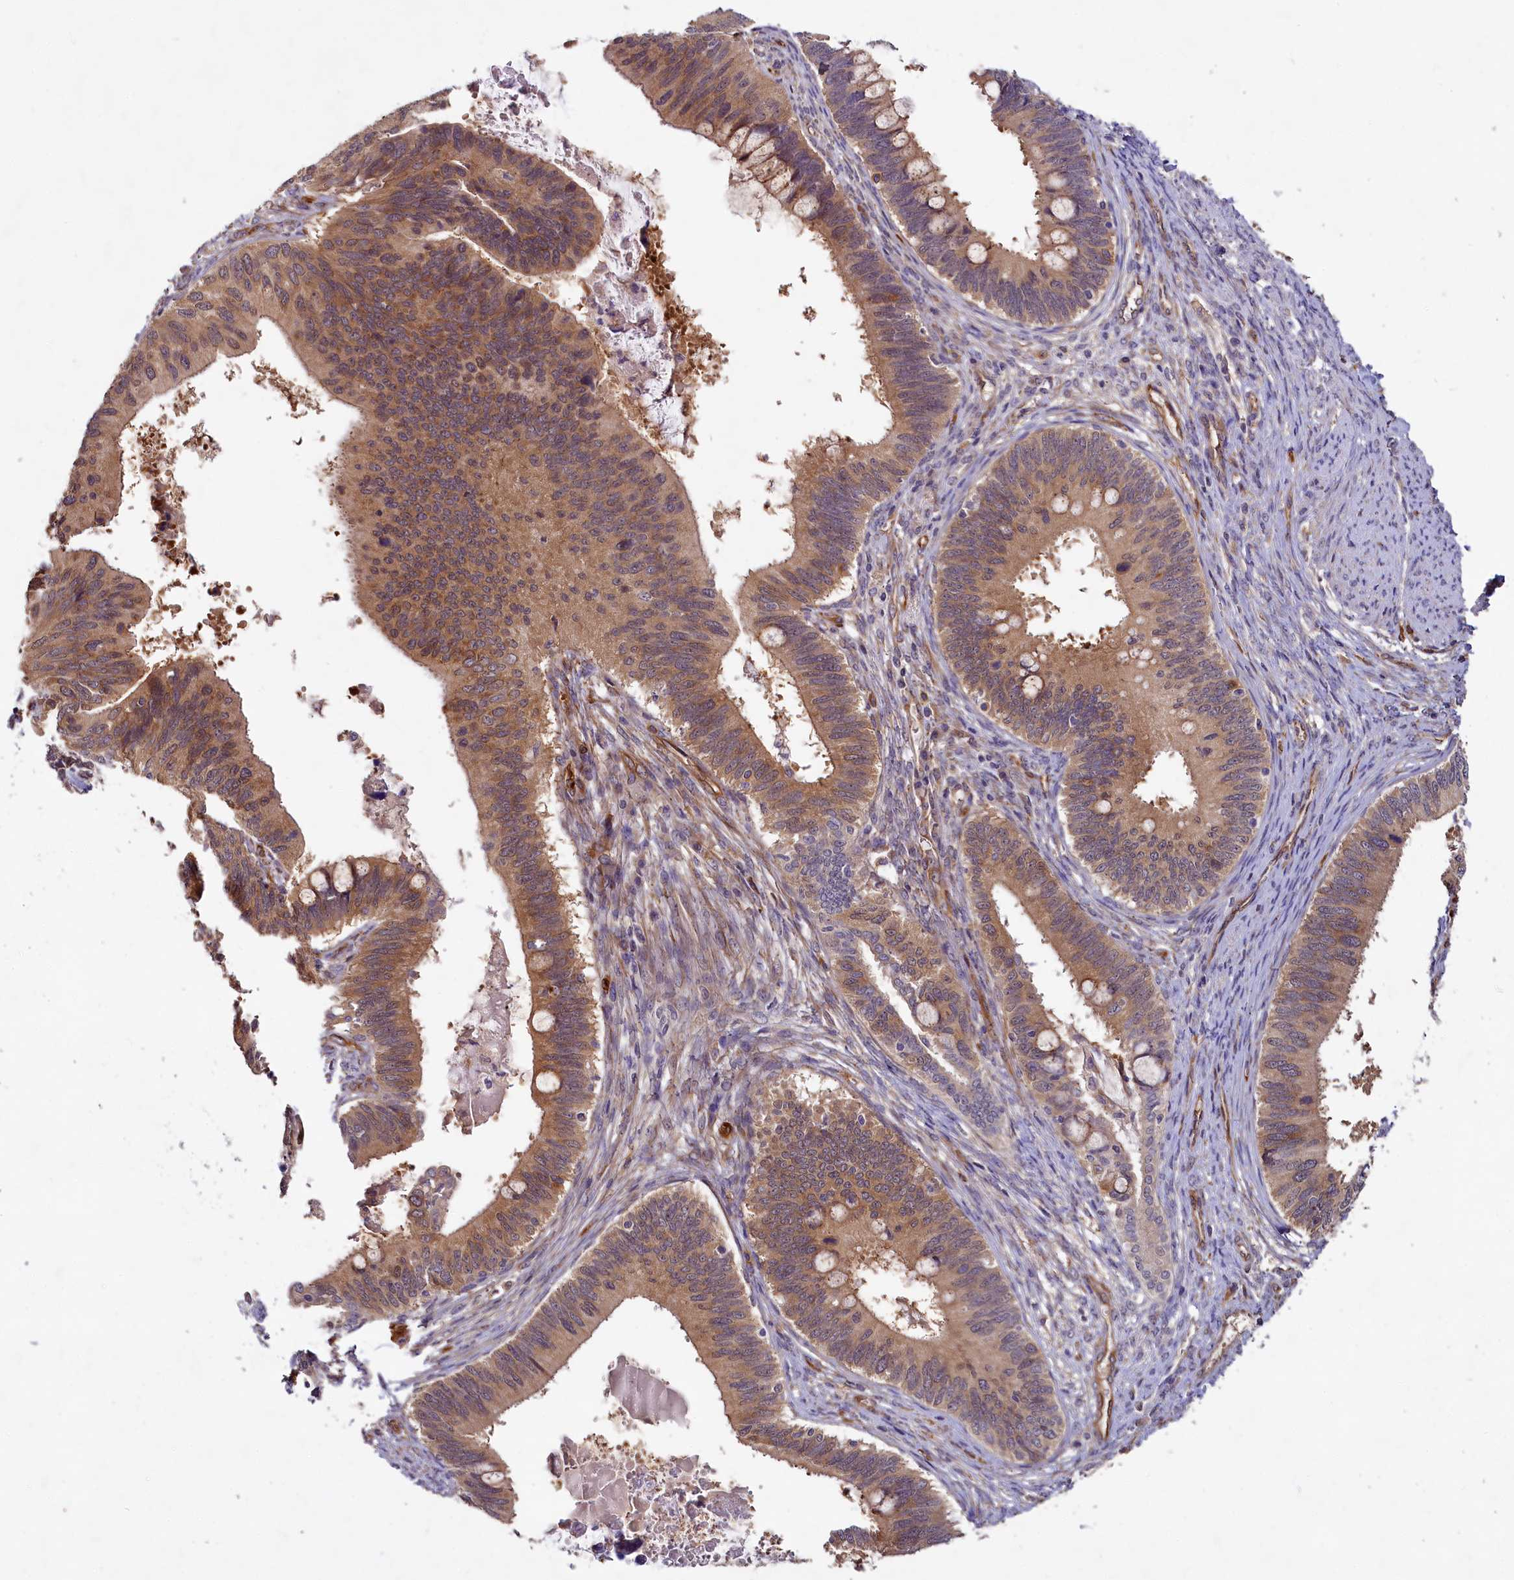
{"staining": {"intensity": "moderate", "quantity": ">75%", "location": "cytoplasmic/membranous"}, "tissue": "cervical cancer", "cell_type": "Tumor cells", "image_type": "cancer", "snomed": [{"axis": "morphology", "description": "Adenocarcinoma, NOS"}, {"axis": "topography", "description": "Cervix"}], "caption": "Tumor cells display medium levels of moderate cytoplasmic/membranous positivity in about >75% of cells in human cervical cancer. (DAB (3,3'-diaminobenzidine) = brown stain, brightfield microscopy at high magnification).", "gene": "PKN2", "patient": {"sex": "female", "age": 42}}